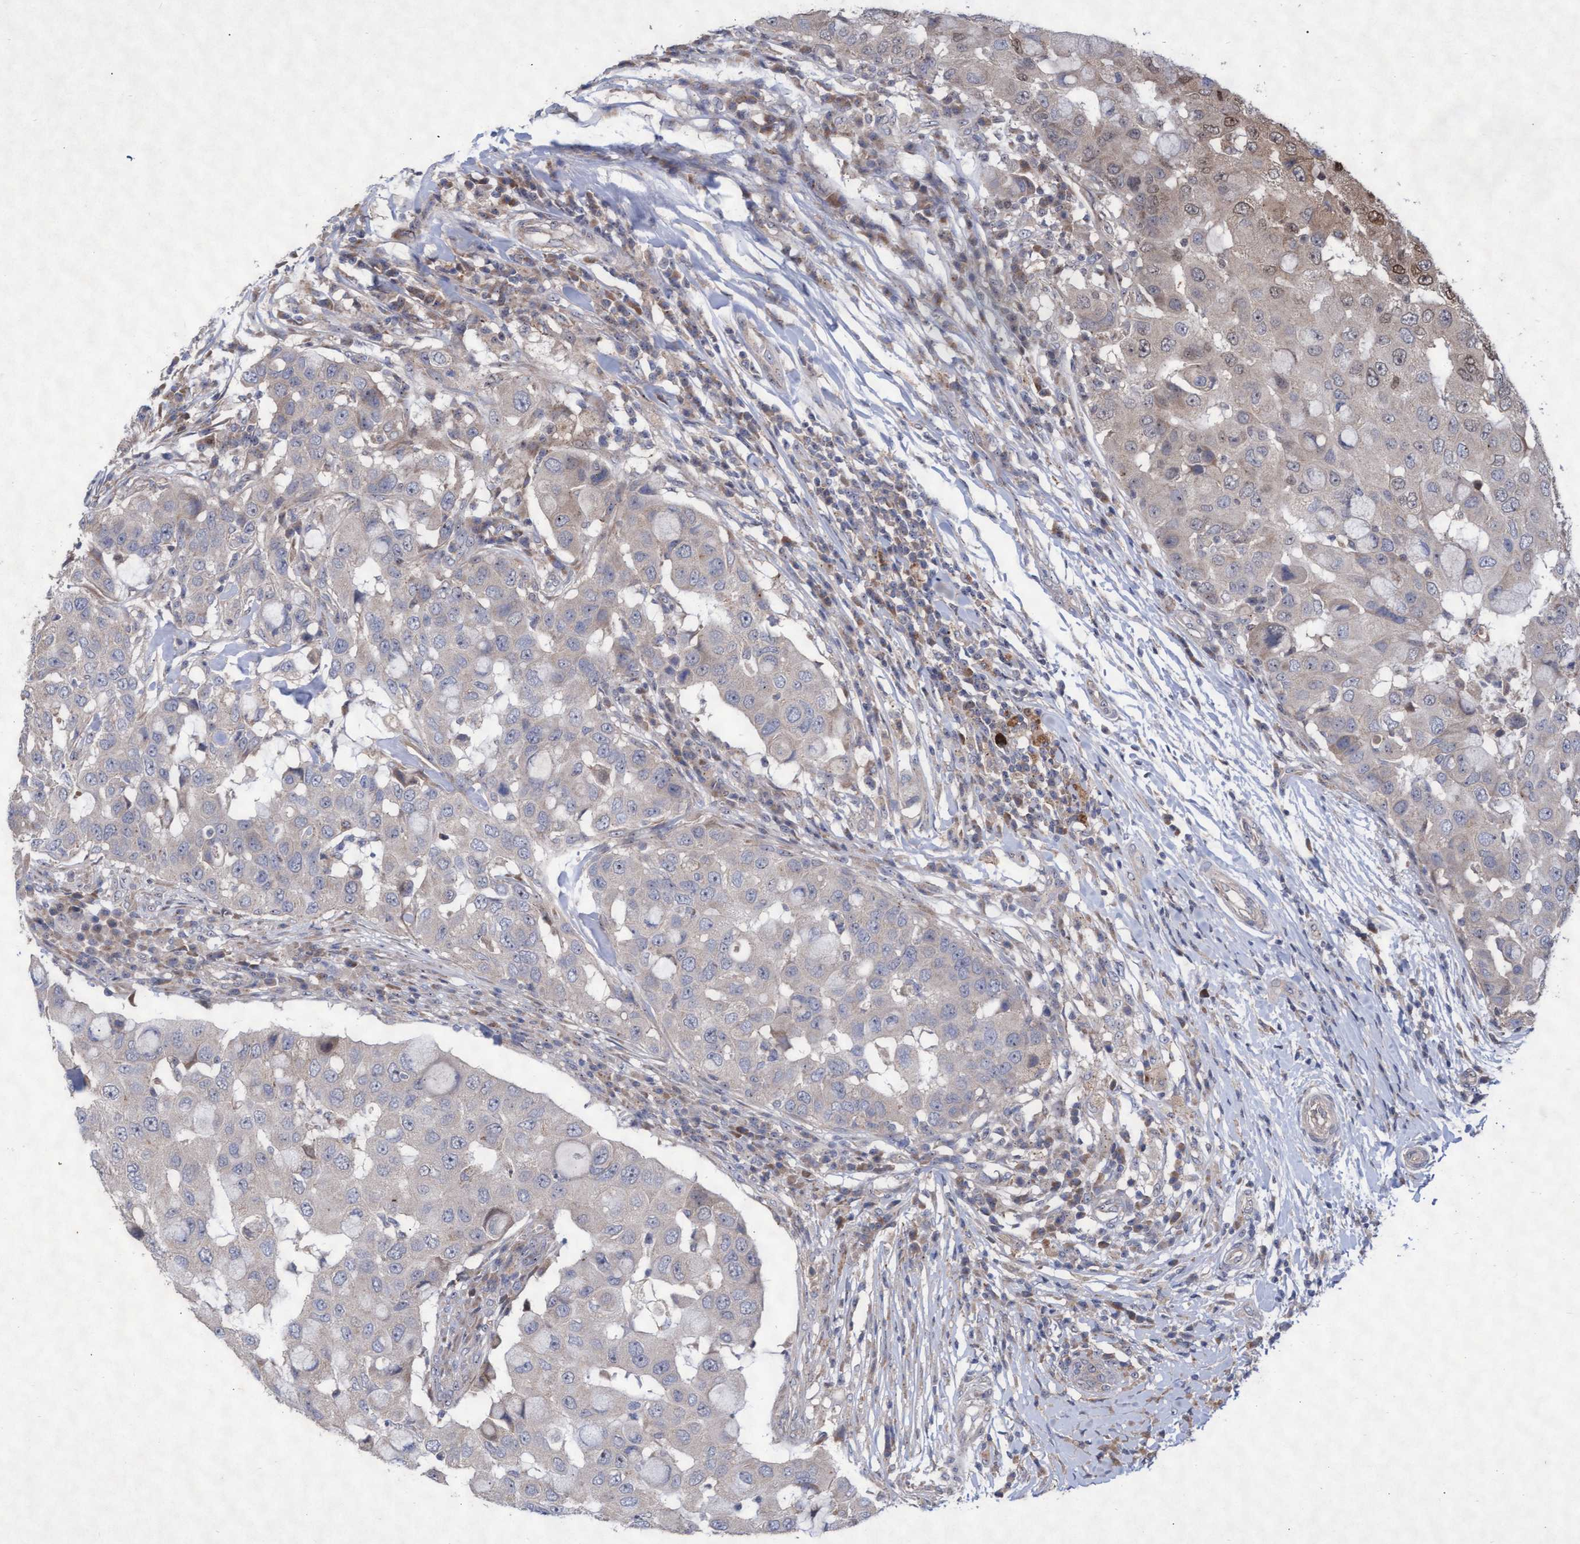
{"staining": {"intensity": "weak", "quantity": "<25%", "location": "cytoplasmic/membranous"}, "tissue": "breast cancer", "cell_type": "Tumor cells", "image_type": "cancer", "snomed": [{"axis": "morphology", "description": "Duct carcinoma"}, {"axis": "topography", "description": "Breast"}], "caption": "An immunohistochemistry (IHC) photomicrograph of breast cancer (infiltrating ductal carcinoma) is shown. There is no staining in tumor cells of breast cancer (infiltrating ductal carcinoma). (DAB immunohistochemistry visualized using brightfield microscopy, high magnification).", "gene": "ABCF2", "patient": {"sex": "female", "age": 27}}